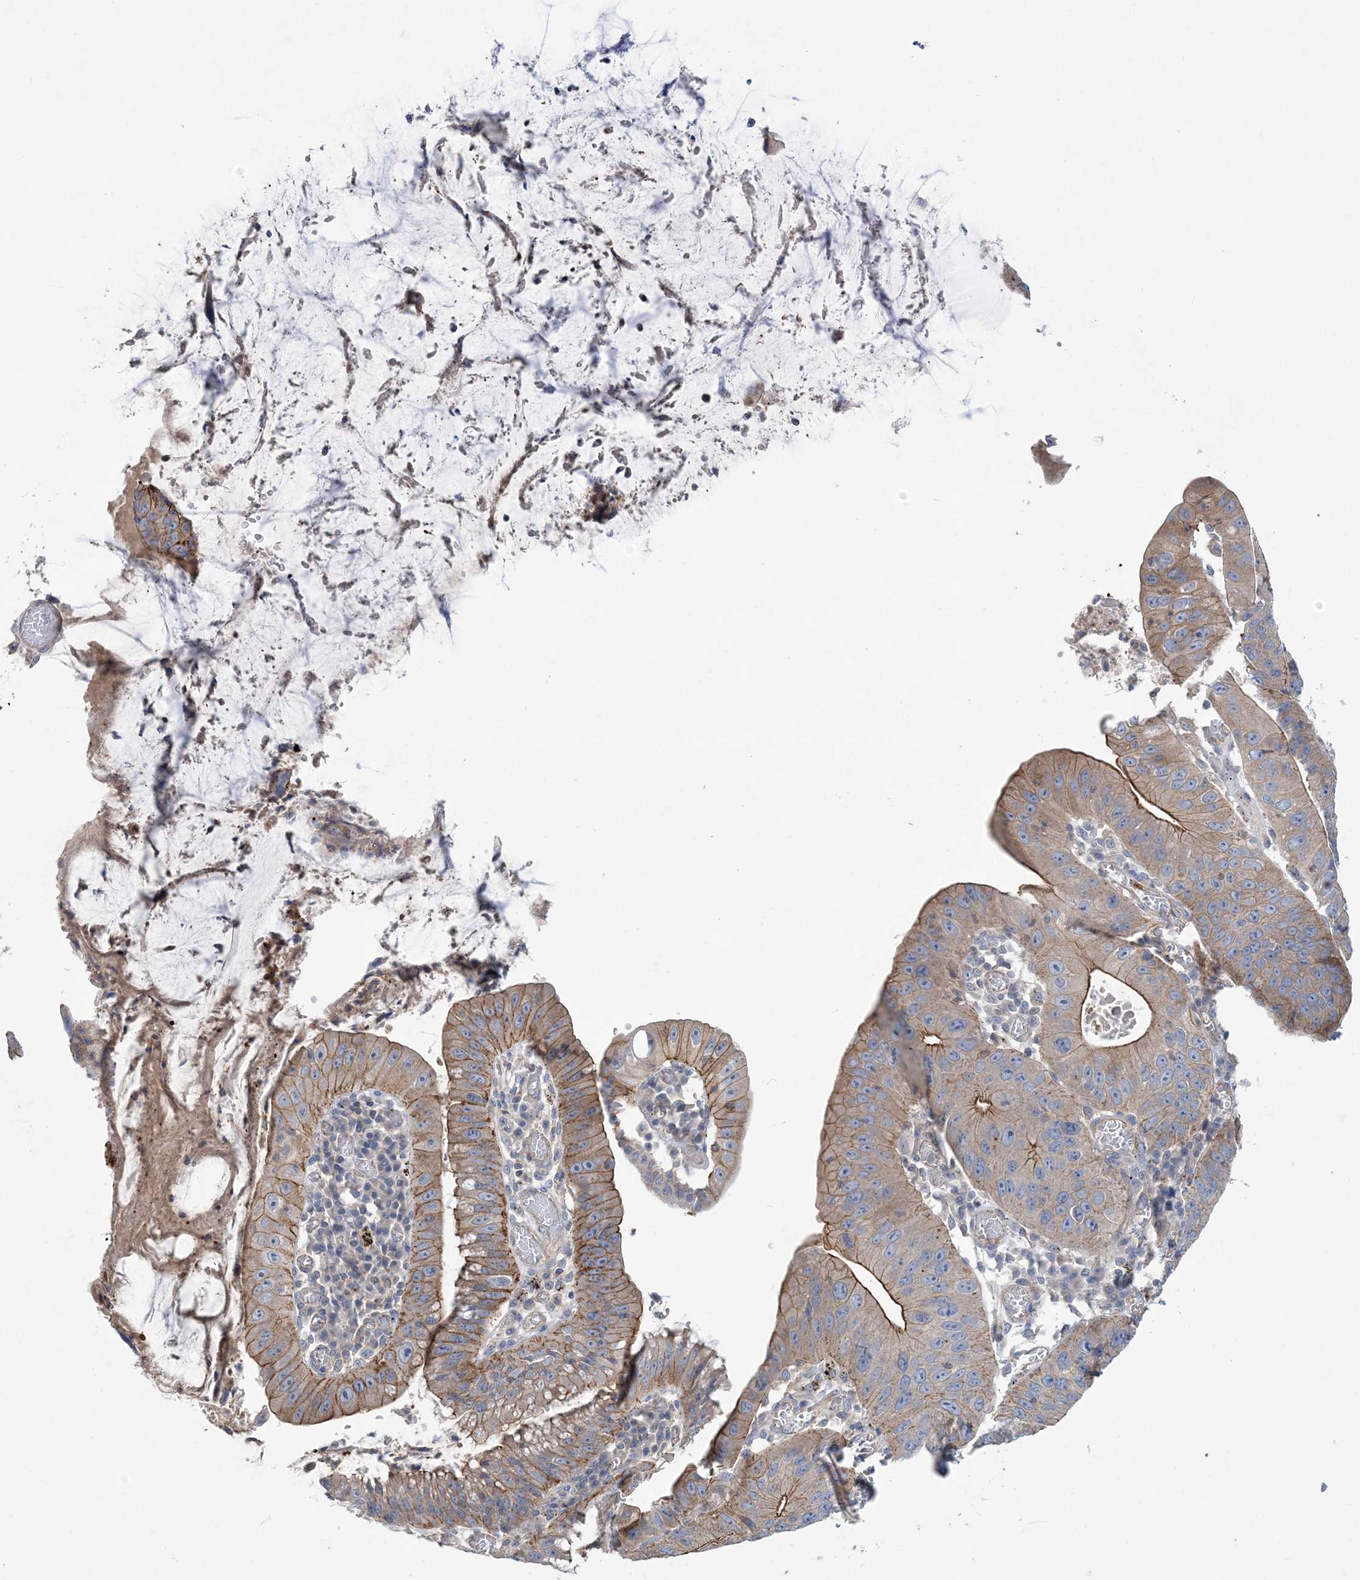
{"staining": {"intensity": "moderate", "quantity": "25%-75%", "location": "cytoplasmic/membranous"}, "tissue": "stomach cancer", "cell_type": "Tumor cells", "image_type": "cancer", "snomed": [{"axis": "morphology", "description": "Adenocarcinoma, NOS"}, {"axis": "topography", "description": "Stomach"}], "caption": "This histopathology image reveals adenocarcinoma (stomach) stained with IHC to label a protein in brown. The cytoplasmic/membranous of tumor cells show moderate positivity for the protein. Nuclei are counter-stained blue.", "gene": "PIGC", "patient": {"sex": "male", "age": 59}}